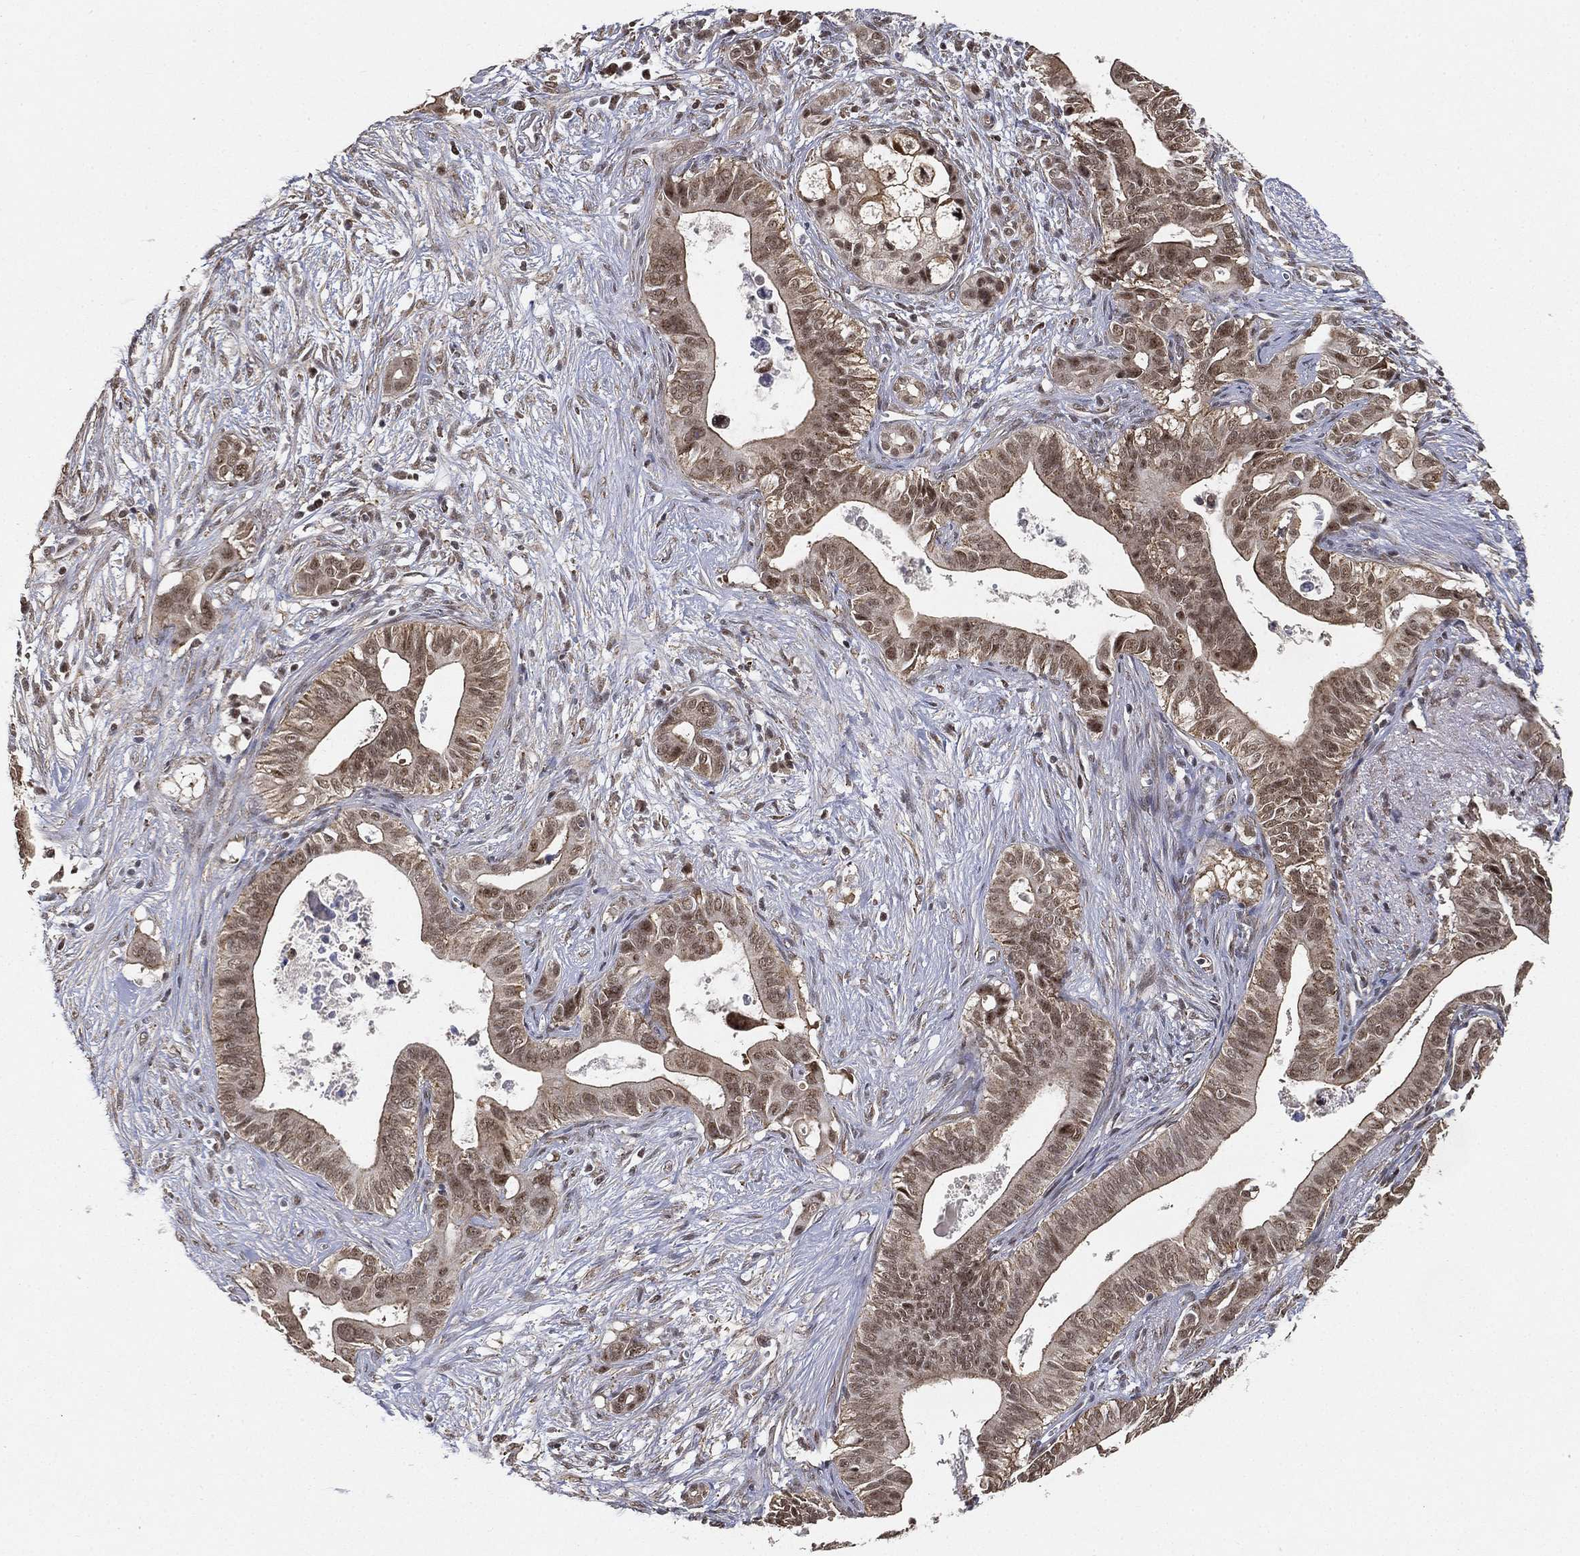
{"staining": {"intensity": "moderate", "quantity": "<25%", "location": "cytoplasmic/membranous,nuclear"}, "tissue": "pancreatic cancer", "cell_type": "Tumor cells", "image_type": "cancer", "snomed": [{"axis": "morphology", "description": "Adenocarcinoma, NOS"}, {"axis": "topography", "description": "Pancreas"}], "caption": "There is low levels of moderate cytoplasmic/membranous and nuclear positivity in tumor cells of adenocarcinoma (pancreatic), as demonstrated by immunohistochemical staining (brown color).", "gene": "RSRC2", "patient": {"sex": "male", "age": 61}}